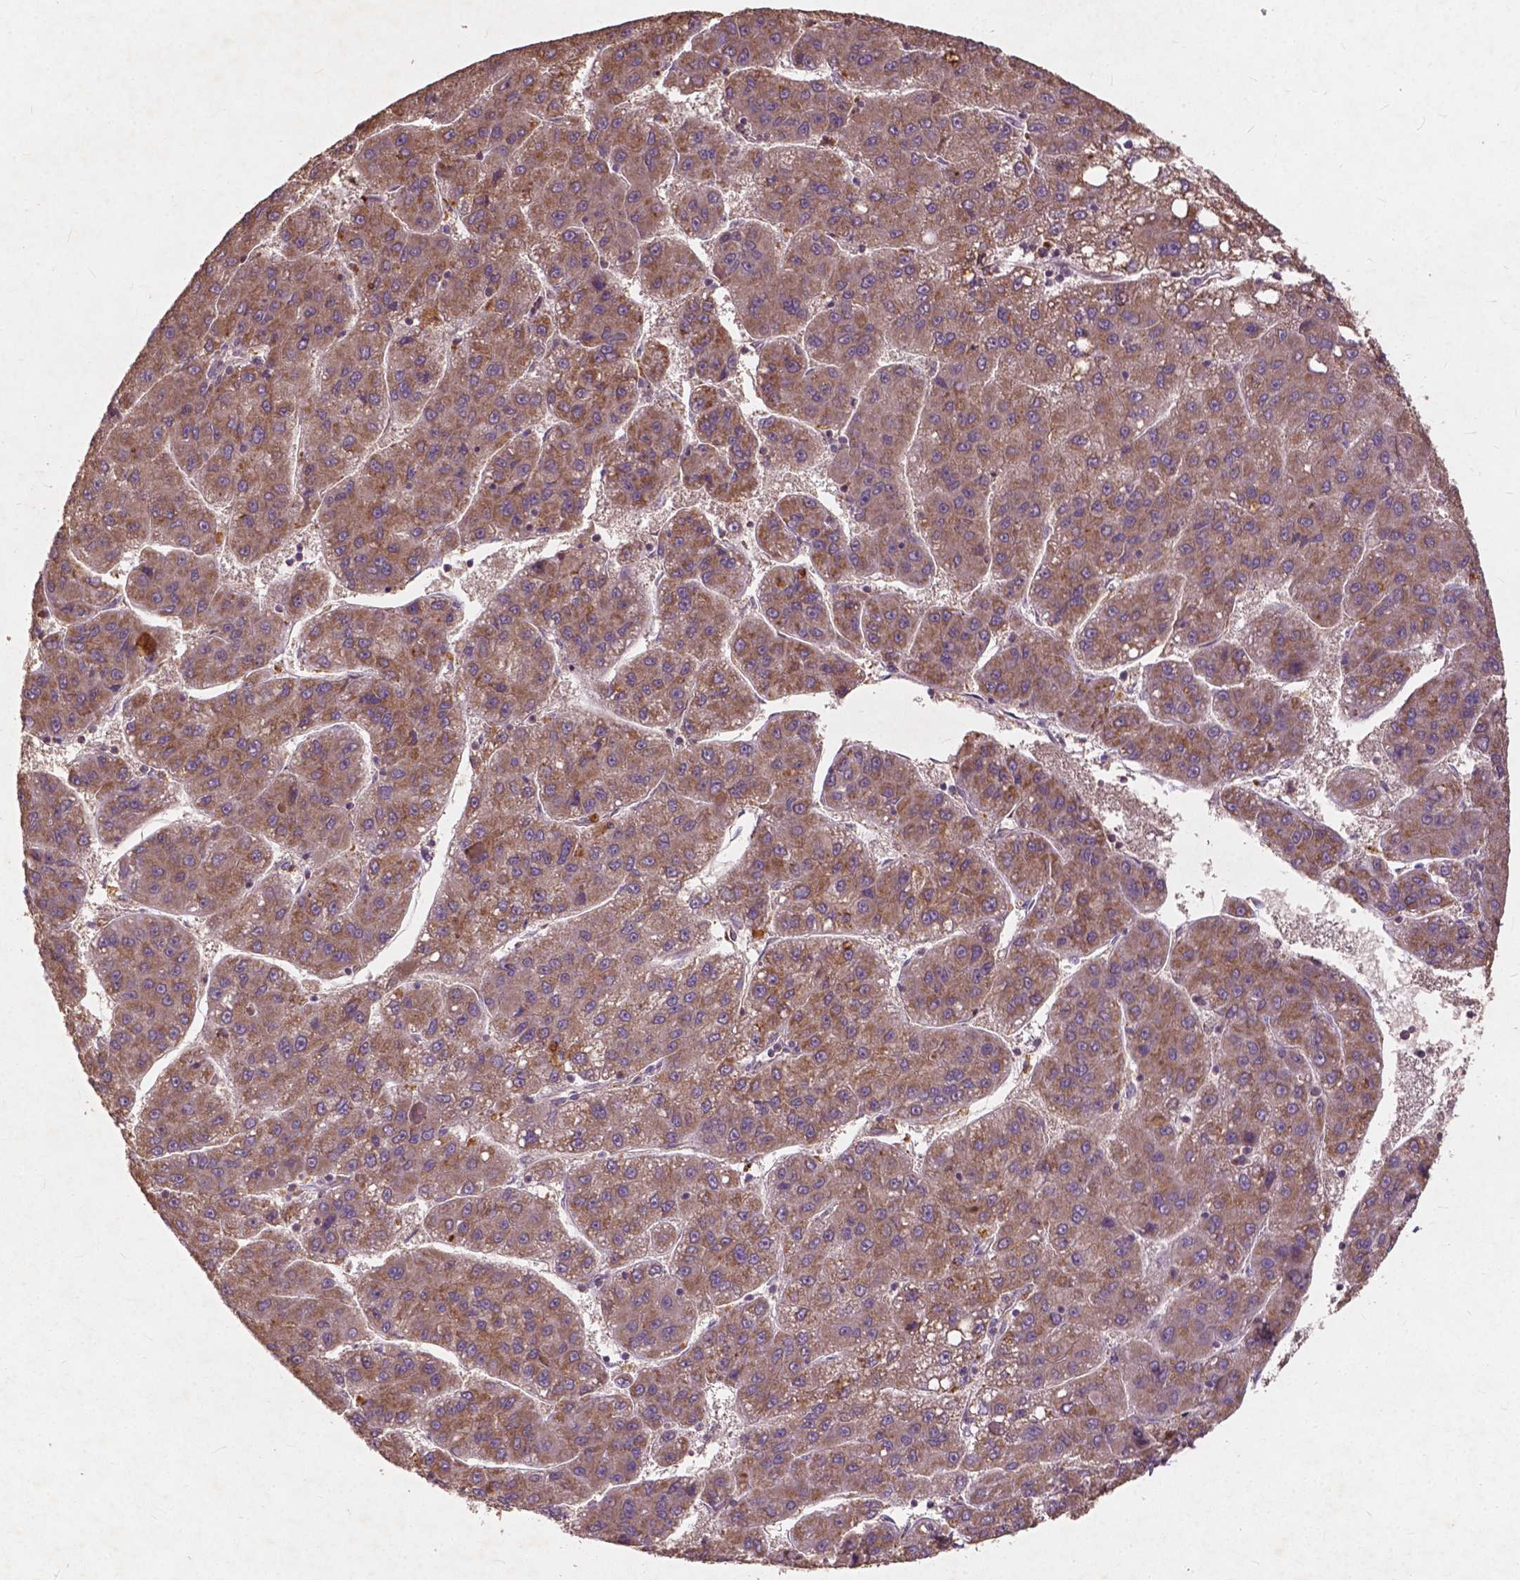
{"staining": {"intensity": "moderate", "quantity": ">75%", "location": "cytoplasmic/membranous"}, "tissue": "liver cancer", "cell_type": "Tumor cells", "image_type": "cancer", "snomed": [{"axis": "morphology", "description": "Carcinoma, Hepatocellular, NOS"}, {"axis": "topography", "description": "Liver"}], "caption": "Moderate cytoplasmic/membranous protein expression is identified in about >75% of tumor cells in liver cancer (hepatocellular carcinoma).", "gene": "ST6GALNAC5", "patient": {"sex": "female", "age": 82}}